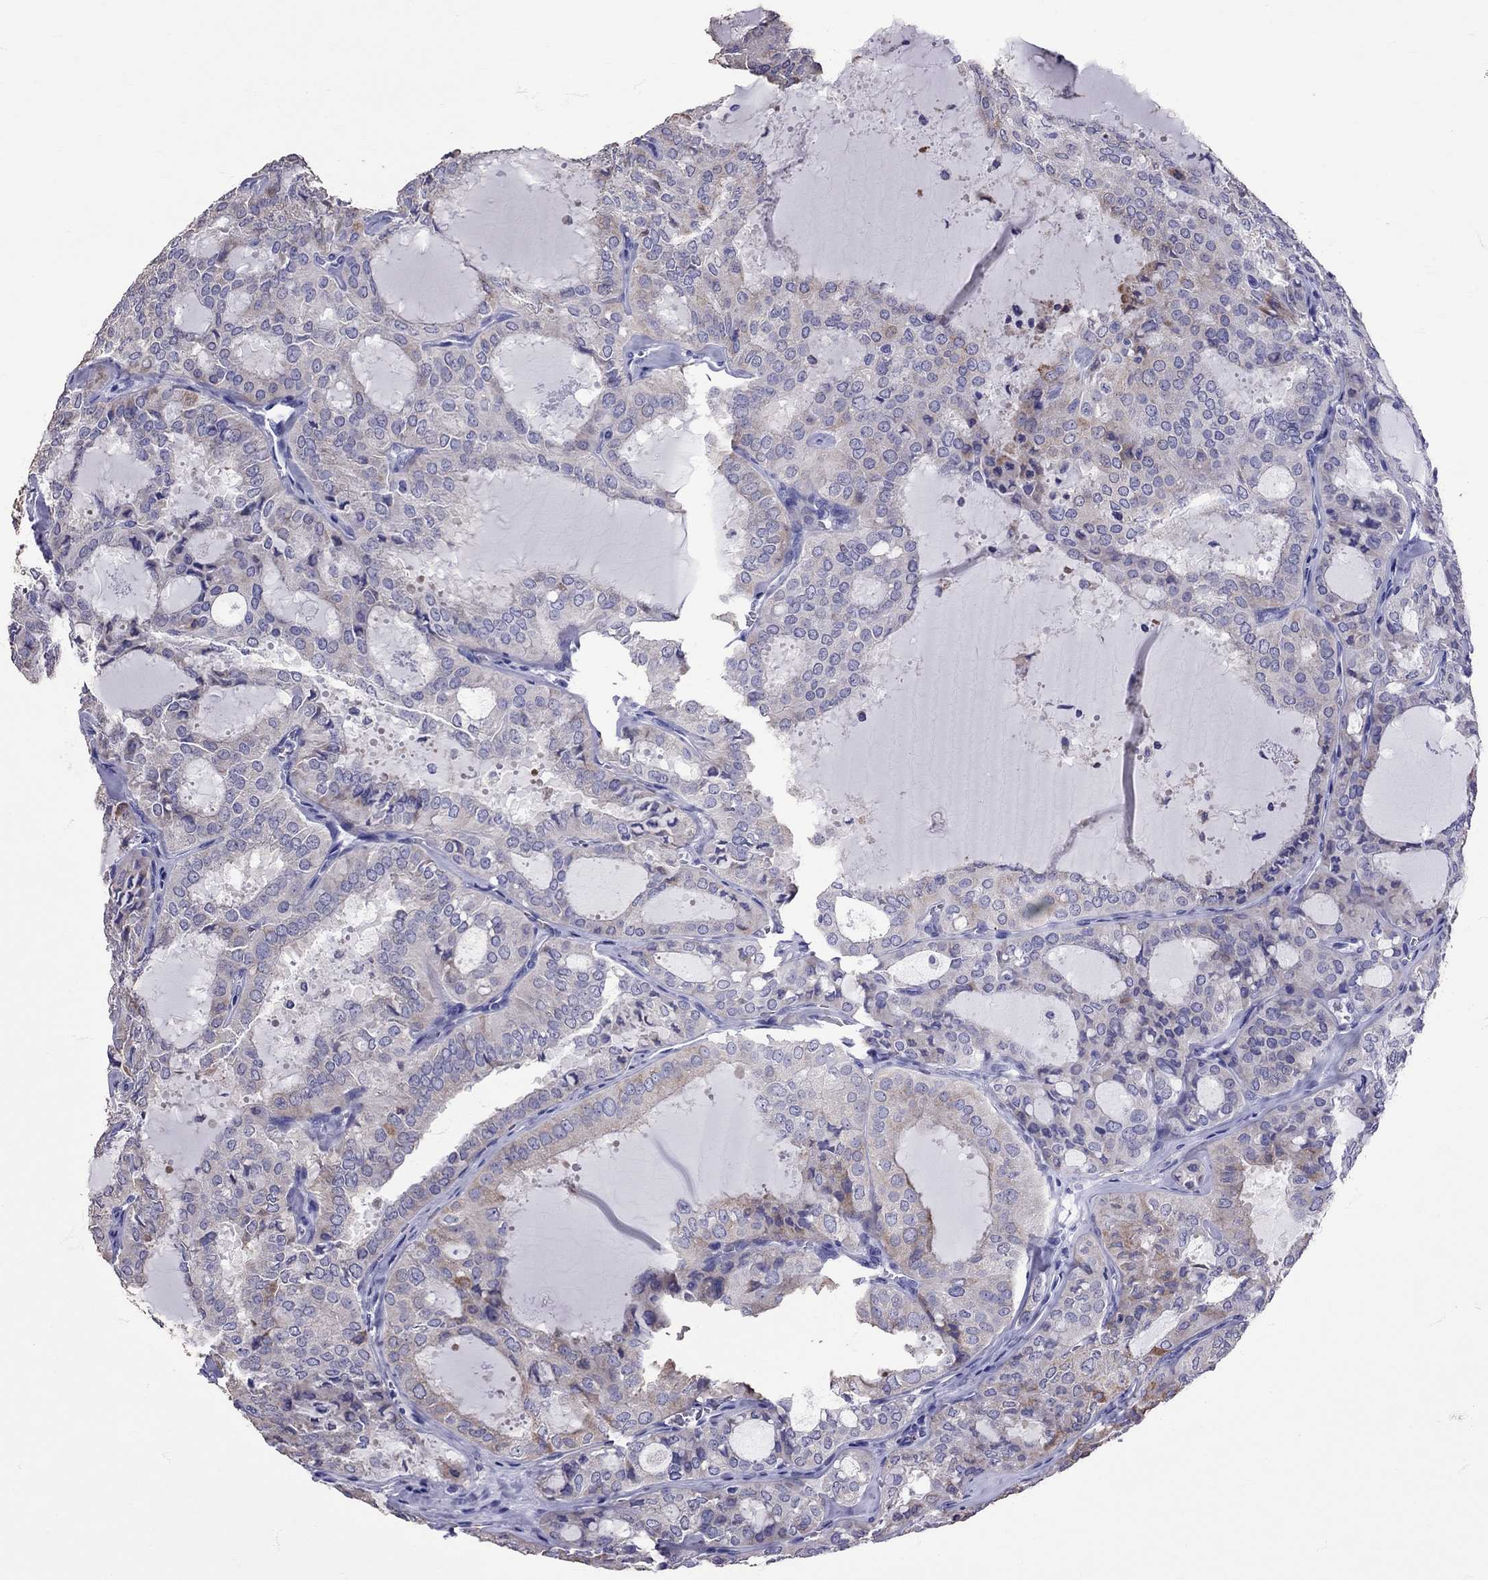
{"staining": {"intensity": "weak", "quantity": "25%-75%", "location": "cytoplasmic/membranous"}, "tissue": "thyroid cancer", "cell_type": "Tumor cells", "image_type": "cancer", "snomed": [{"axis": "morphology", "description": "Follicular adenoma carcinoma, NOS"}, {"axis": "topography", "description": "Thyroid gland"}], "caption": "A high-resolution image shows immunohistochemistry (IHC) staining of follicular adenoma carcinoma (thyroid), which exhibits weak cytoplasmic/membranous staining in approximately 25%-75% of tumor cells. (DAB (3,3'-diaminobenzidine) IHC, brown staining for protein, blue staining for nuclei).", "gene": "TBR1", "patient": {"sex": "male", "age": 75}}